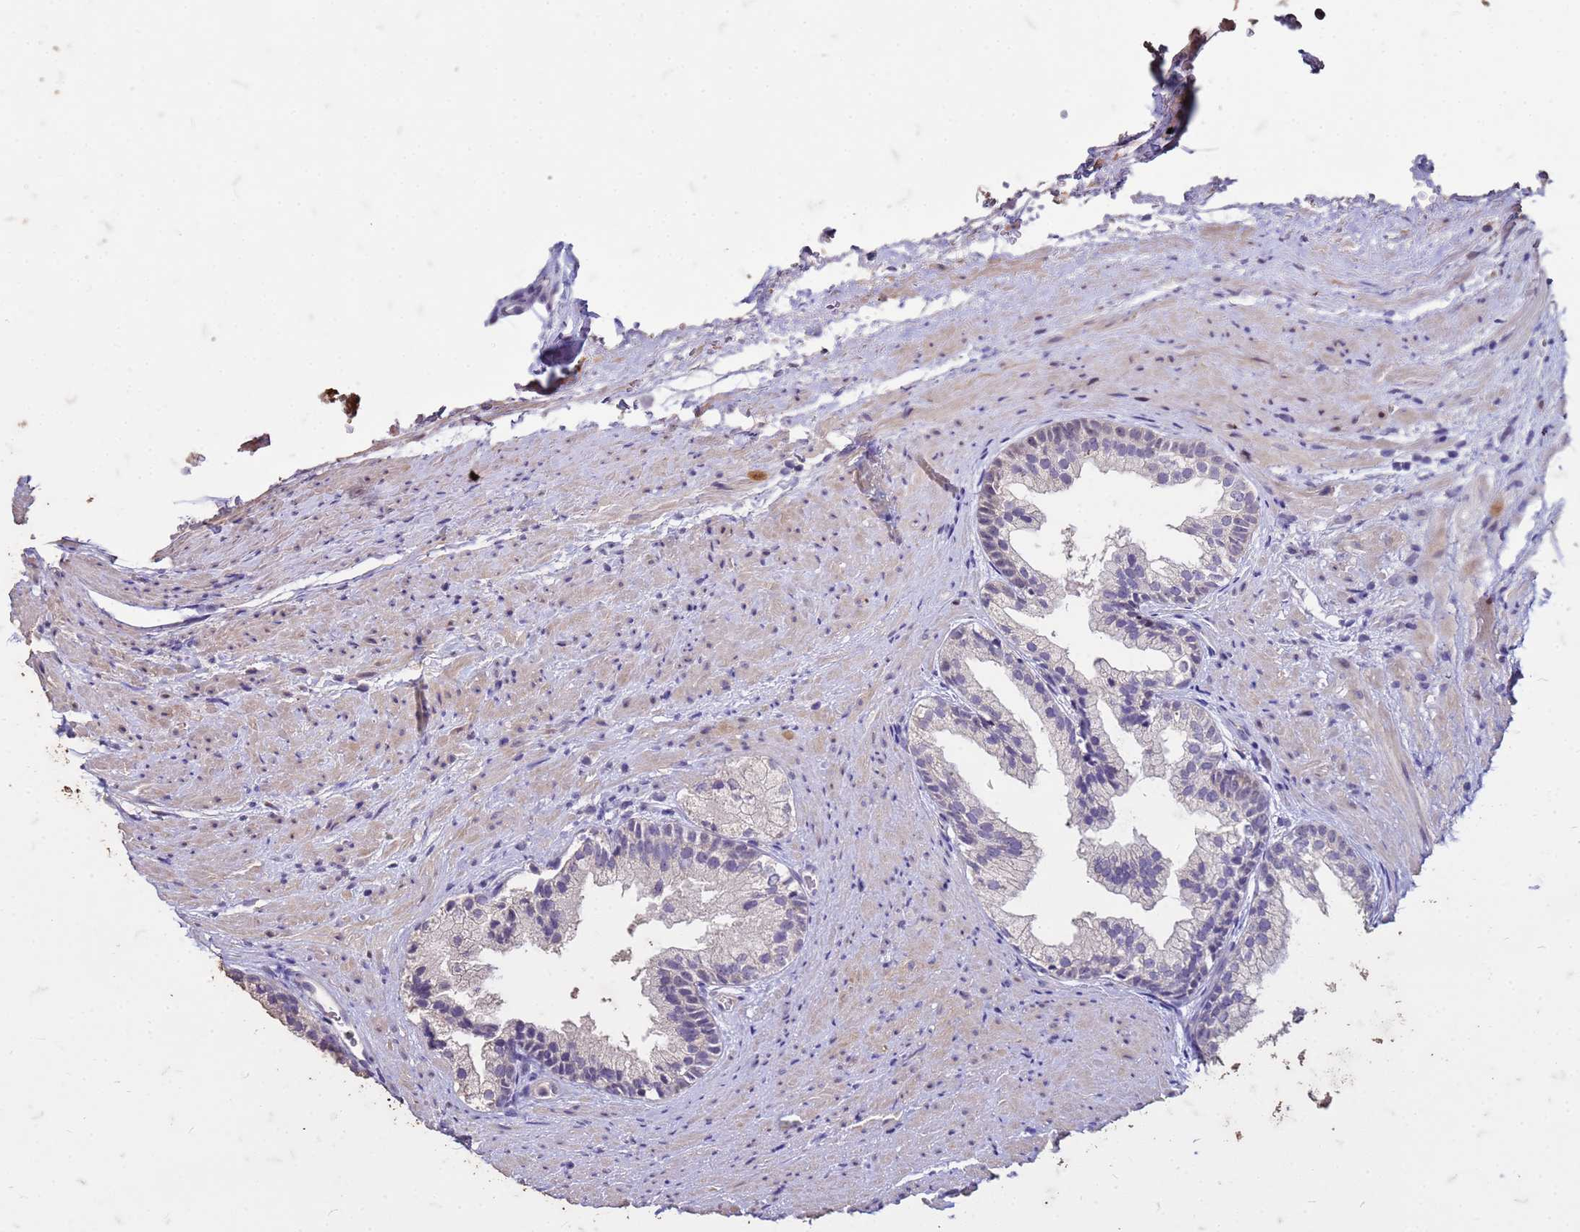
{"staining": {"intensity": "negative", "quantity": "none", "location": "none"}, "tissue": "prostate", "cell_type": "Glandular cells", "image_type": "normal", "snomed": [{"axis": "morphology", "description": "Normal tissue, NOS"}, {"axis": "topography", "description": "Prostate"}], "caption": "An immunohistochemistry micrograph of normal prostate is shown. There is no staining in glandular cells of prostate. Brightfield microscopy of immunohistochemistry (IHC) stained with DAB (brown) and hematoxylin (blue), captured at high magnification.", "gene": "FAM184B", "patient": {"sex": "male", "age": 76}}